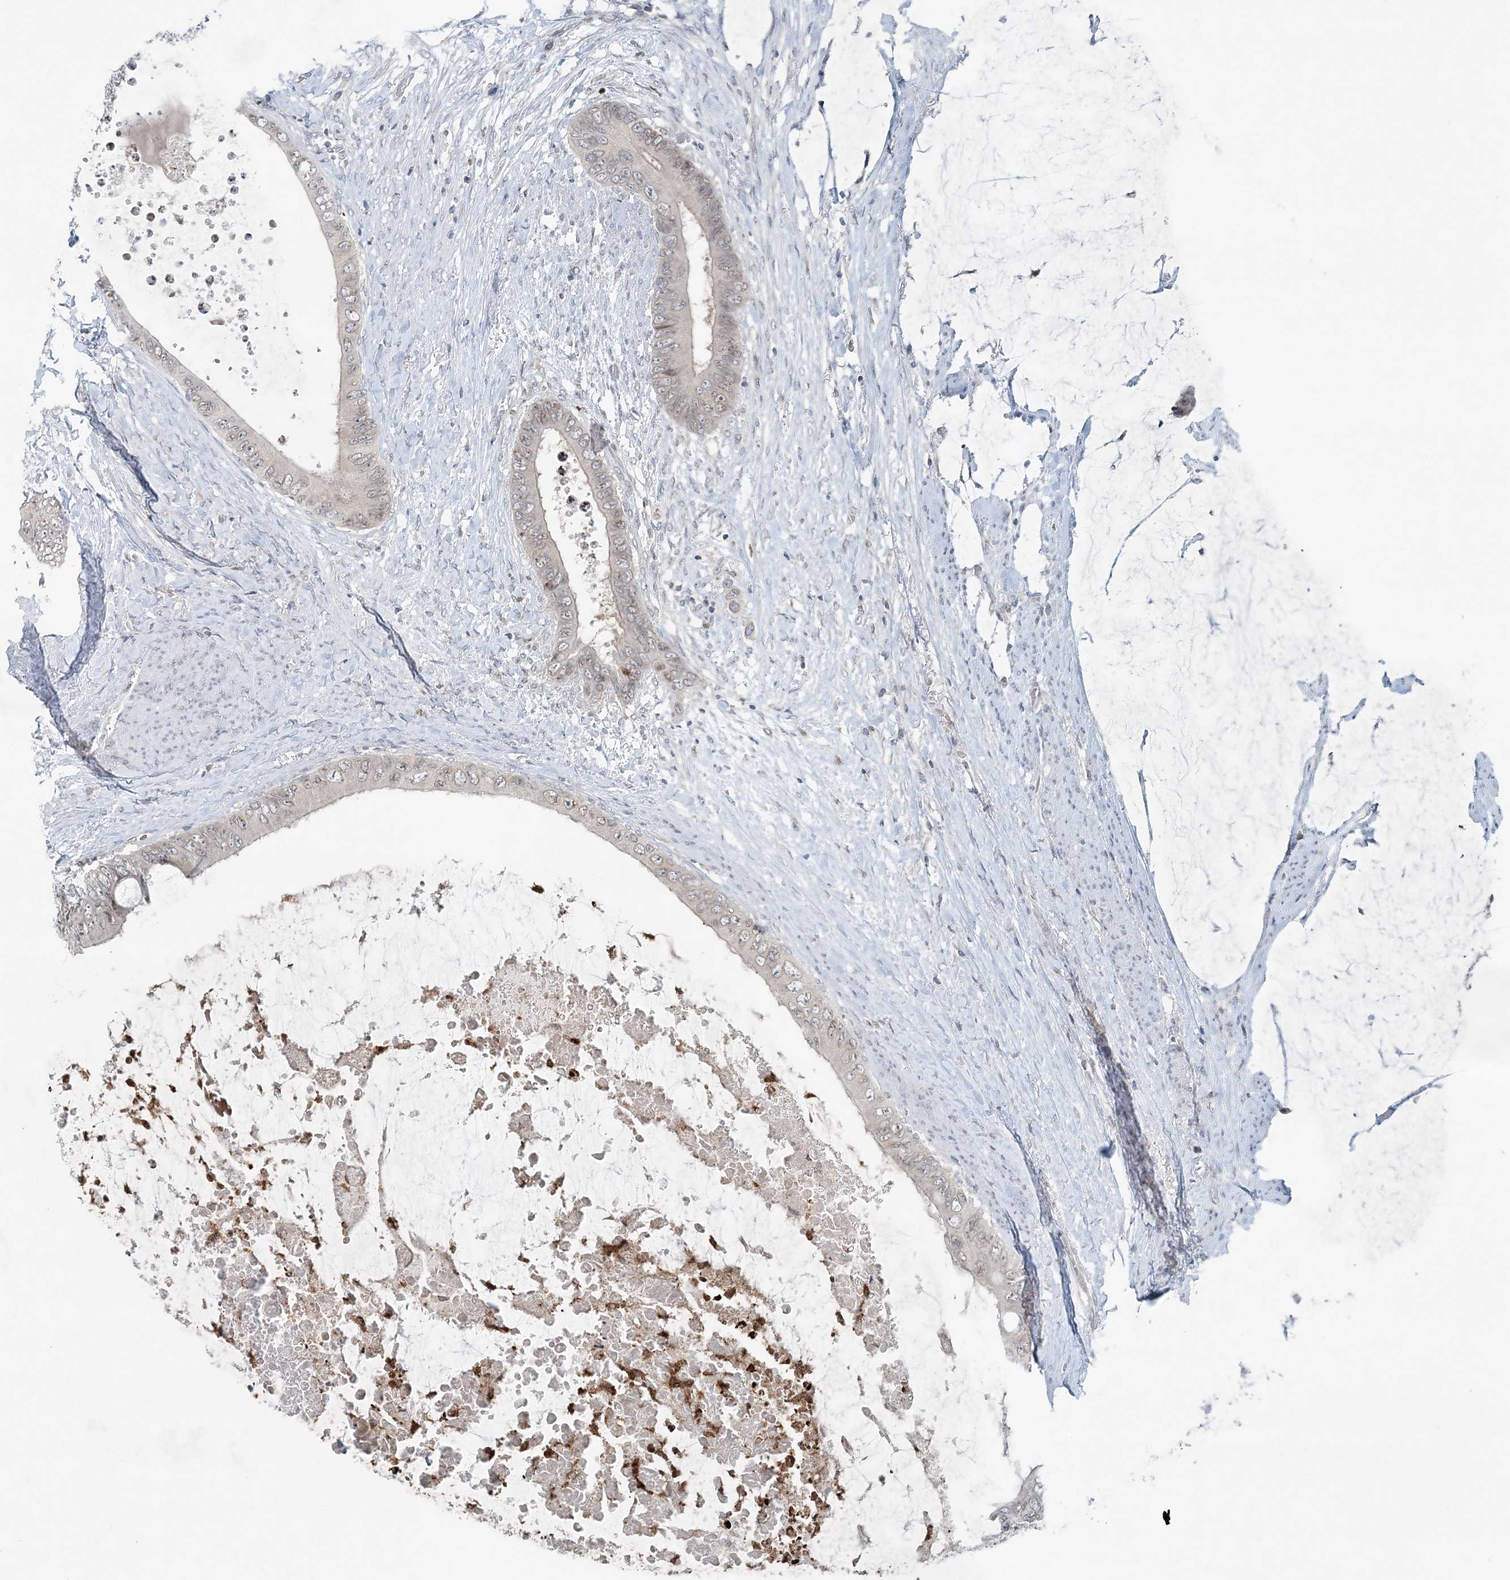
{"staining": {"intensity": "negative", "quantity": "none", "location": "none"}, "tissue": "colorectal cancer", "cell_type": "Tumor cells", "image_type": "cancer", "snomed": [{"axis": "morphology", "description": "Normal tissue, NOS"}, {"axis": "morphology", "description": "Adenocarcinoma, NOS"}, {"axis": "topography", "description": "Rectum"}, {"axis": "topography", "description": "Peripheral nerve tissue"}], "caption": "The micrograph displays no significant positivity in tumor cells of colorectal cancer.", "gene": "NUP54", "patient": {"sex": "female", "age": 77}}